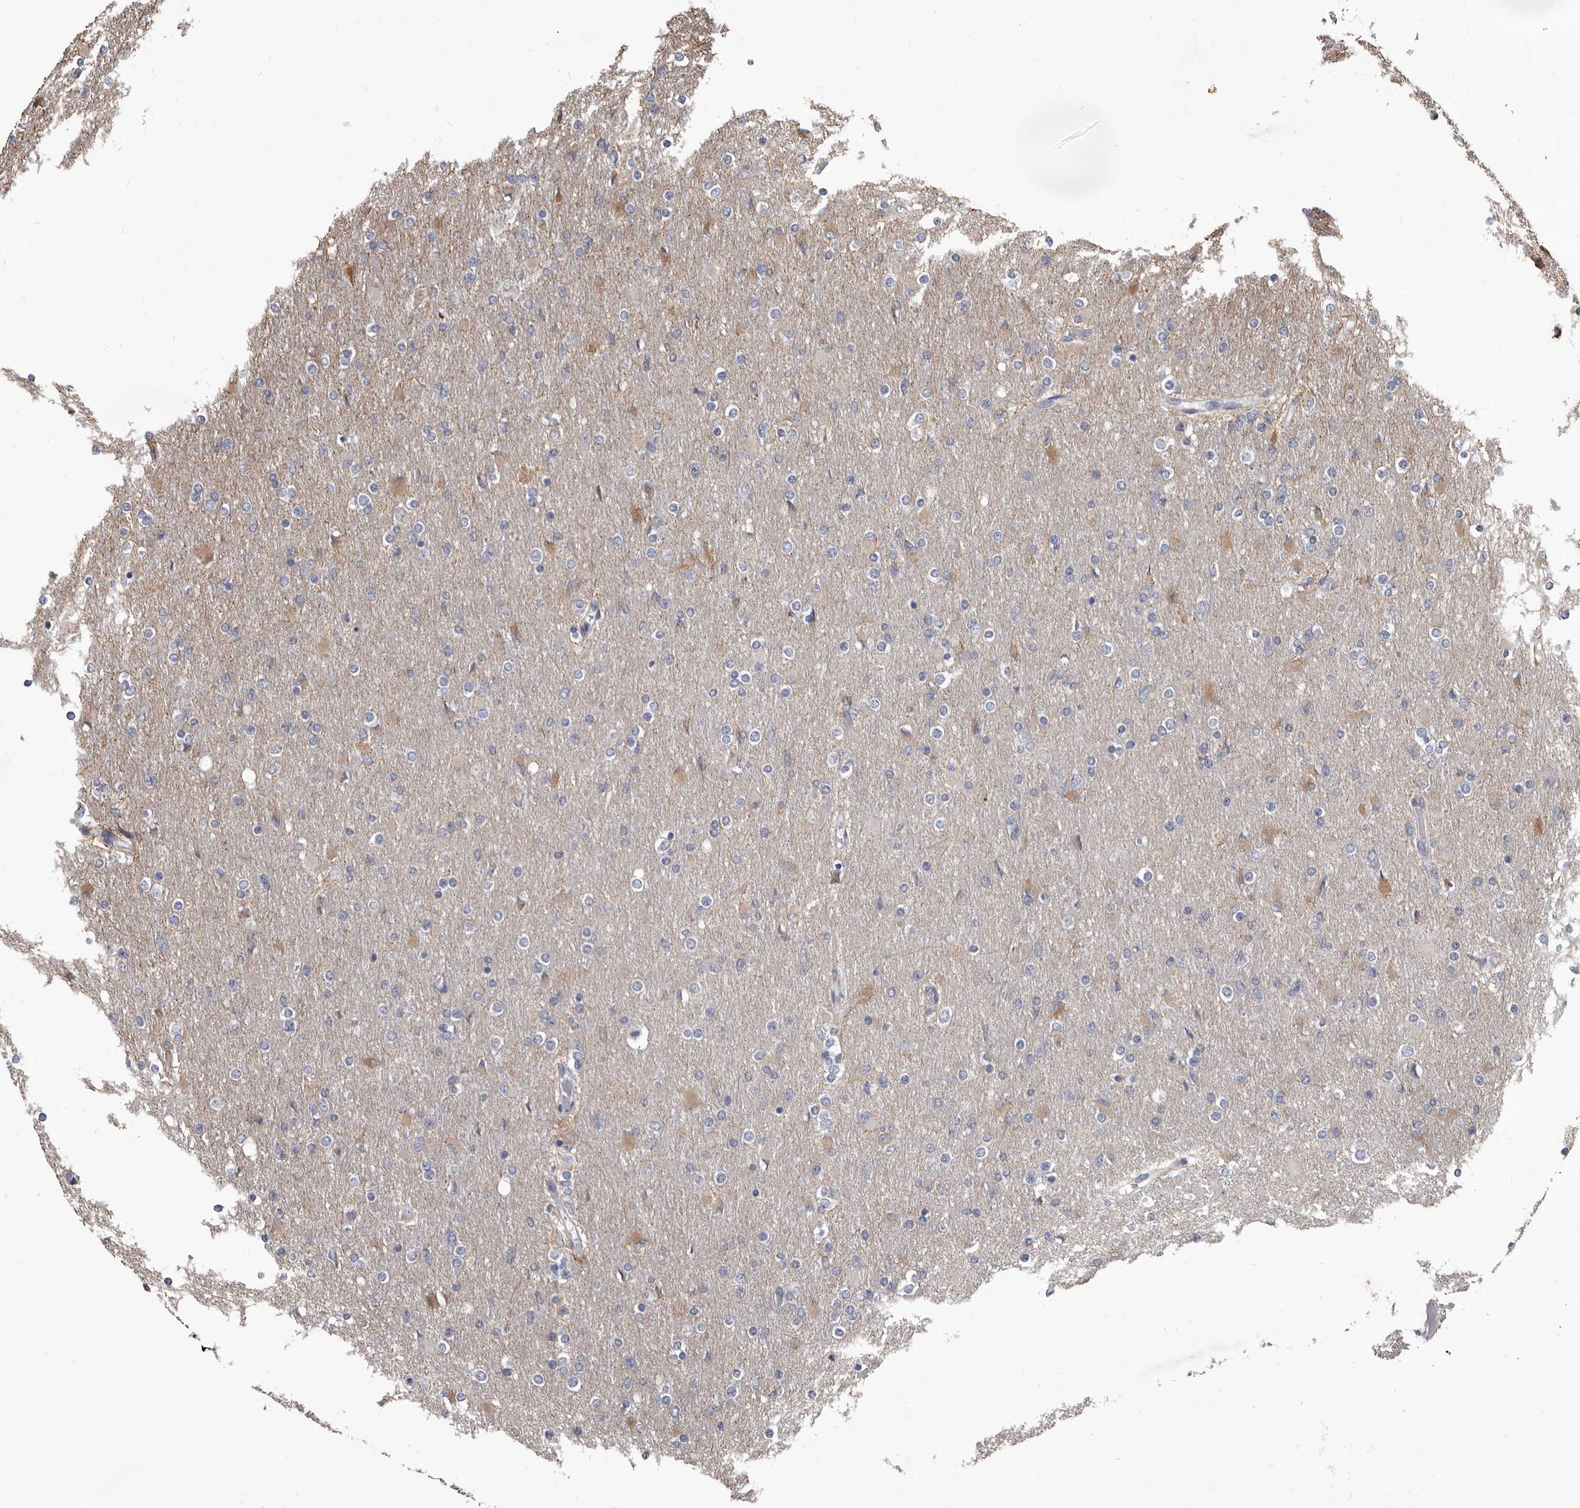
{"staining": {"intensity": "negative", "quantity": "none", "location": "none"}, "tissue": "glioma", "cell_type": "Tumor cells", "image_type": "cancer", "snomed": [{"axis": "morphology", "description": "Glioma, malignant, High grade"}, {"axis": "topography", "description": "Cerebral cortex"}], "caption": "Immunohistochemistry of human glioma displays no staining in tumor cells. (Brightfield microscopy of DAB (3,3'-diaminobenzidine) immunohistochemistry at high magnification).", "gene": "ALDH5A1", "patient": {"sex": "female", "age": 36}}